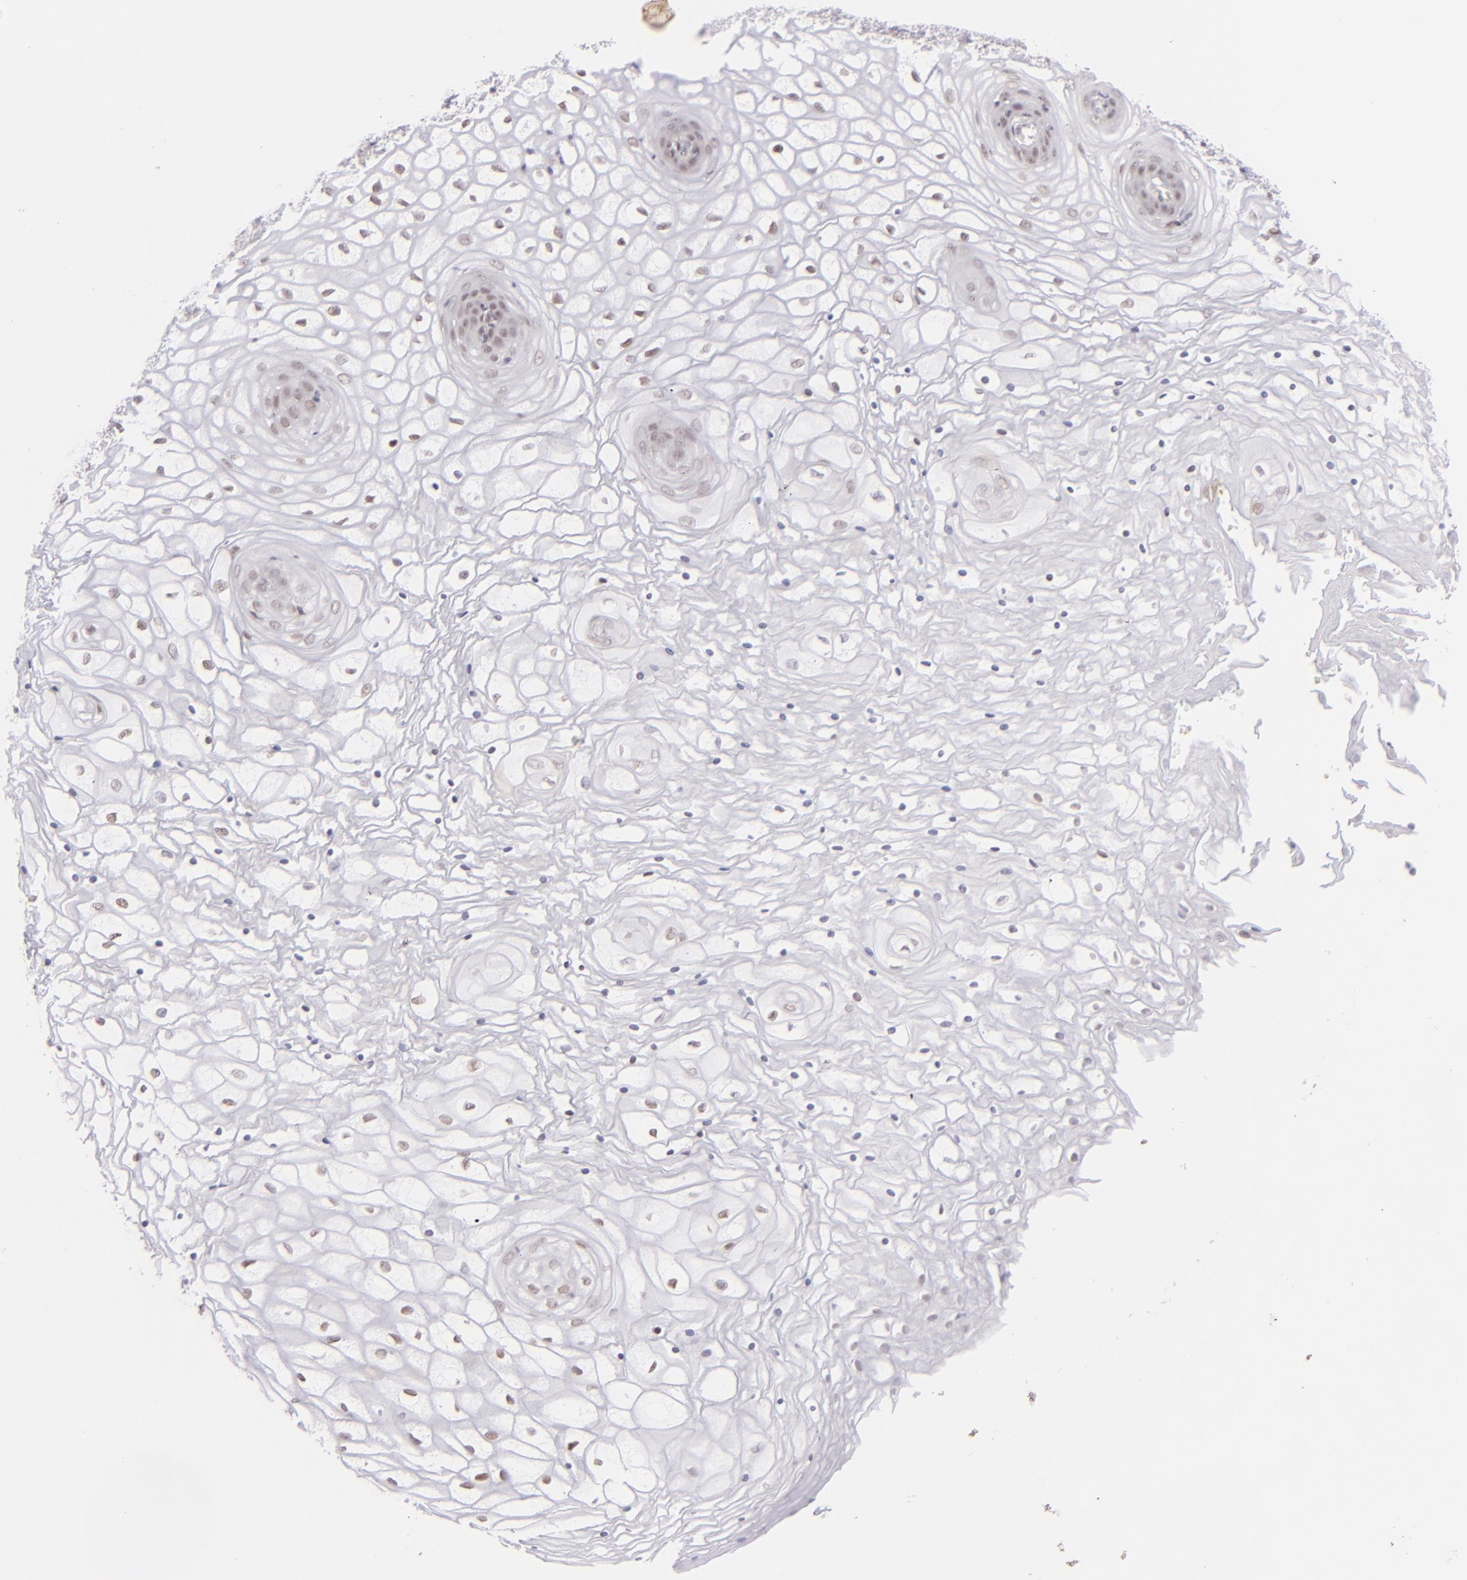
{"staining": {"intensity": "moderate", "quantity": ">75%", "location": "nuclear"}, "tissue": "vagina", "cell_type": "Squamous epithelial cells", "image_type": "normal", "snomed": [{"axis": "morphology", "description": "Normal tissue, NOS"}, {"axis": "topography", "description": "Vagina"}], "caption": "Immunohistochemistry (IHC) image of benign vagina: human vagina stained using immunohistochemistry reveals medium levels of moderate protein expression localized specifically in the nuclear of squamous epithelial cells, appearing as a nuclear brown color.", "gene": "POU2F1", "patient": {"sex": "female", "age": 34}}